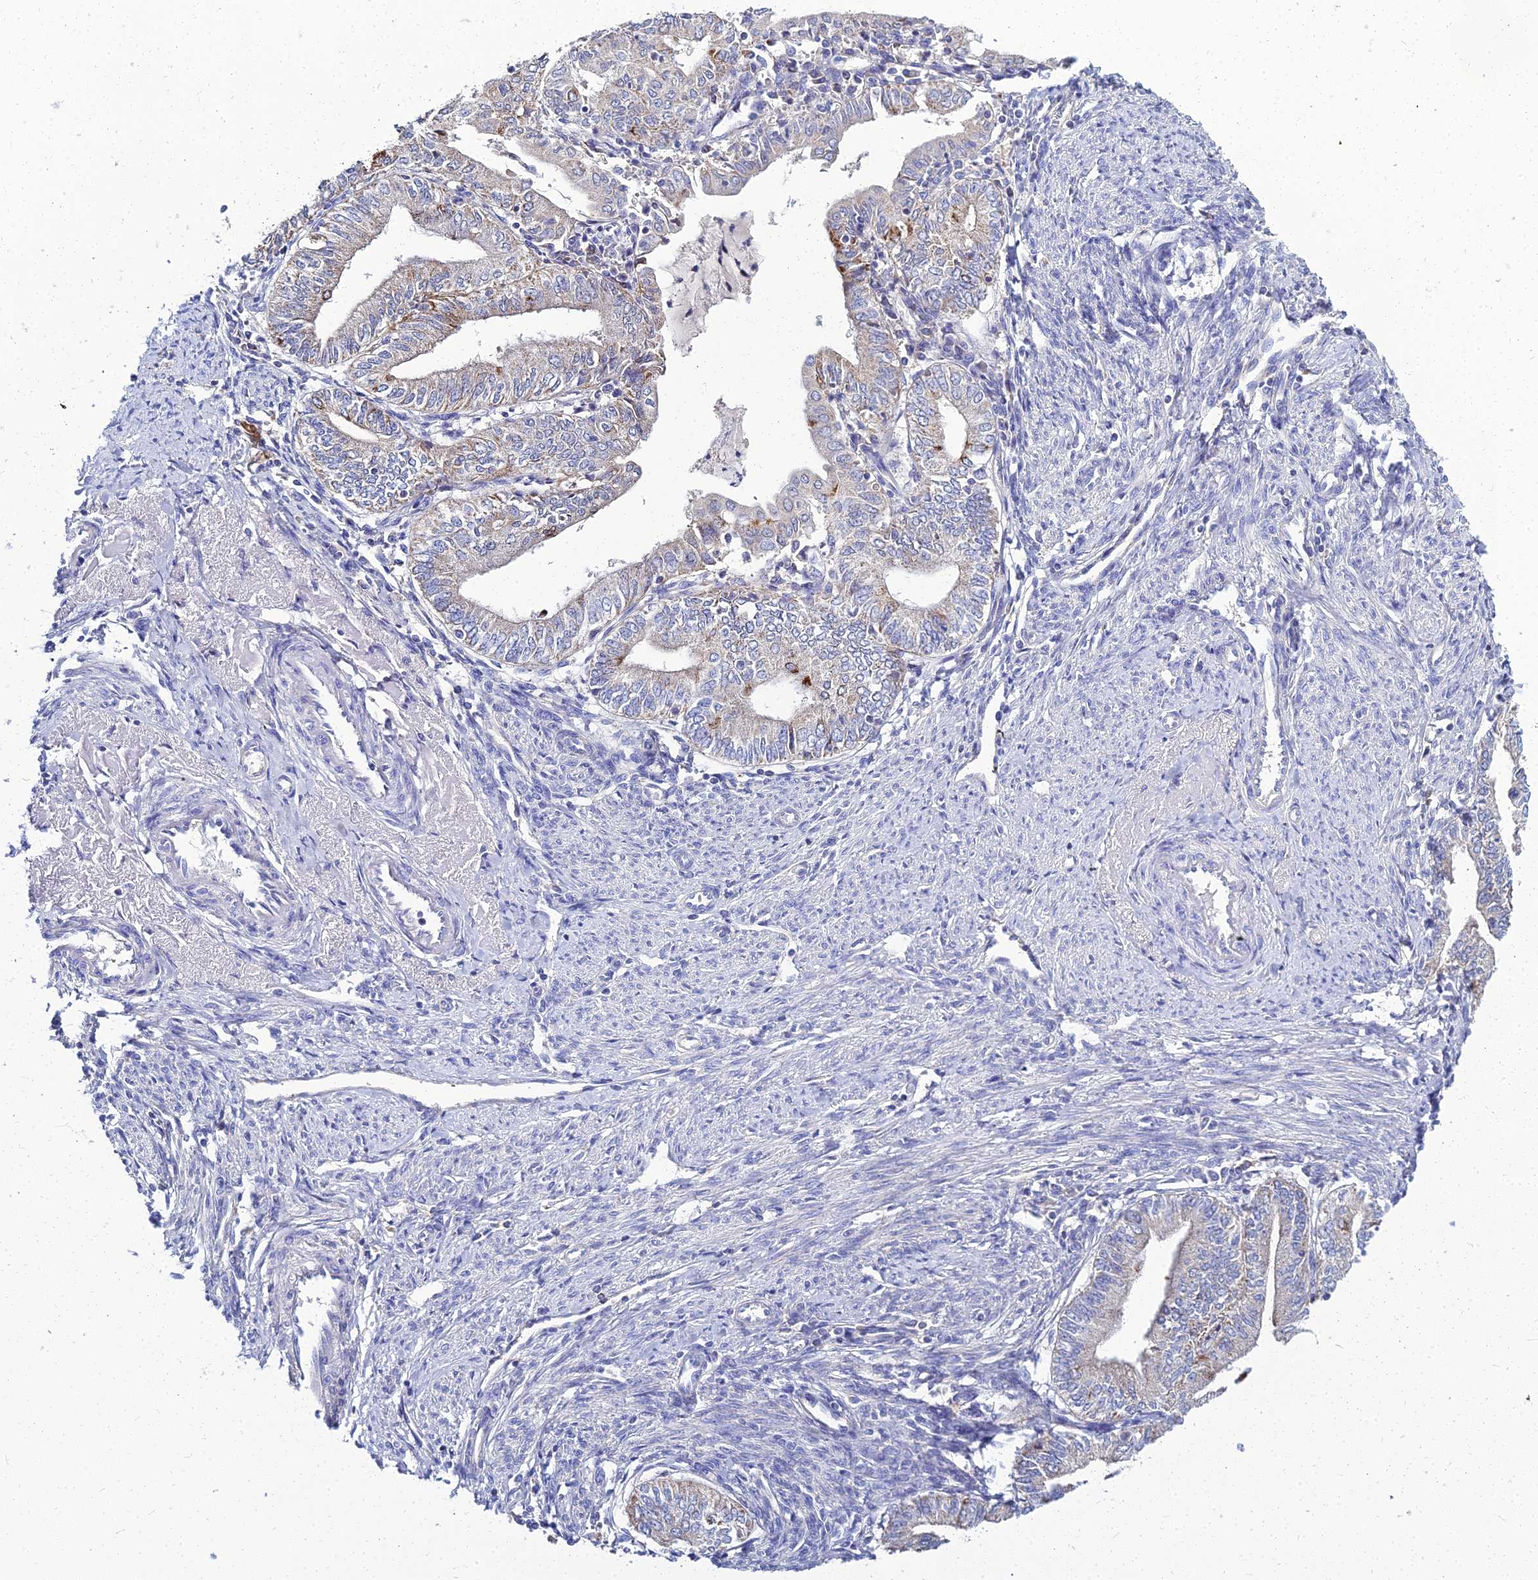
{"staining": {"intensity": "weak", "quantity": "<25%", "location": "cytoplasmic/membranous"}, "tissue": "endometrial cancer", "cell_type": "Tumor cells", "image_type": "cancer", "snomed": [{"axis": "morphology", "description": "Adenocarcinoma, NOS"}, {"axis": "topography", "description": "Endometrium"}], "caption": "Tumor cells show no significant positivity in adenocarcinoma (endometrial).", "gene": "NPY", "patient": {"sex": "female", "age": 66}}